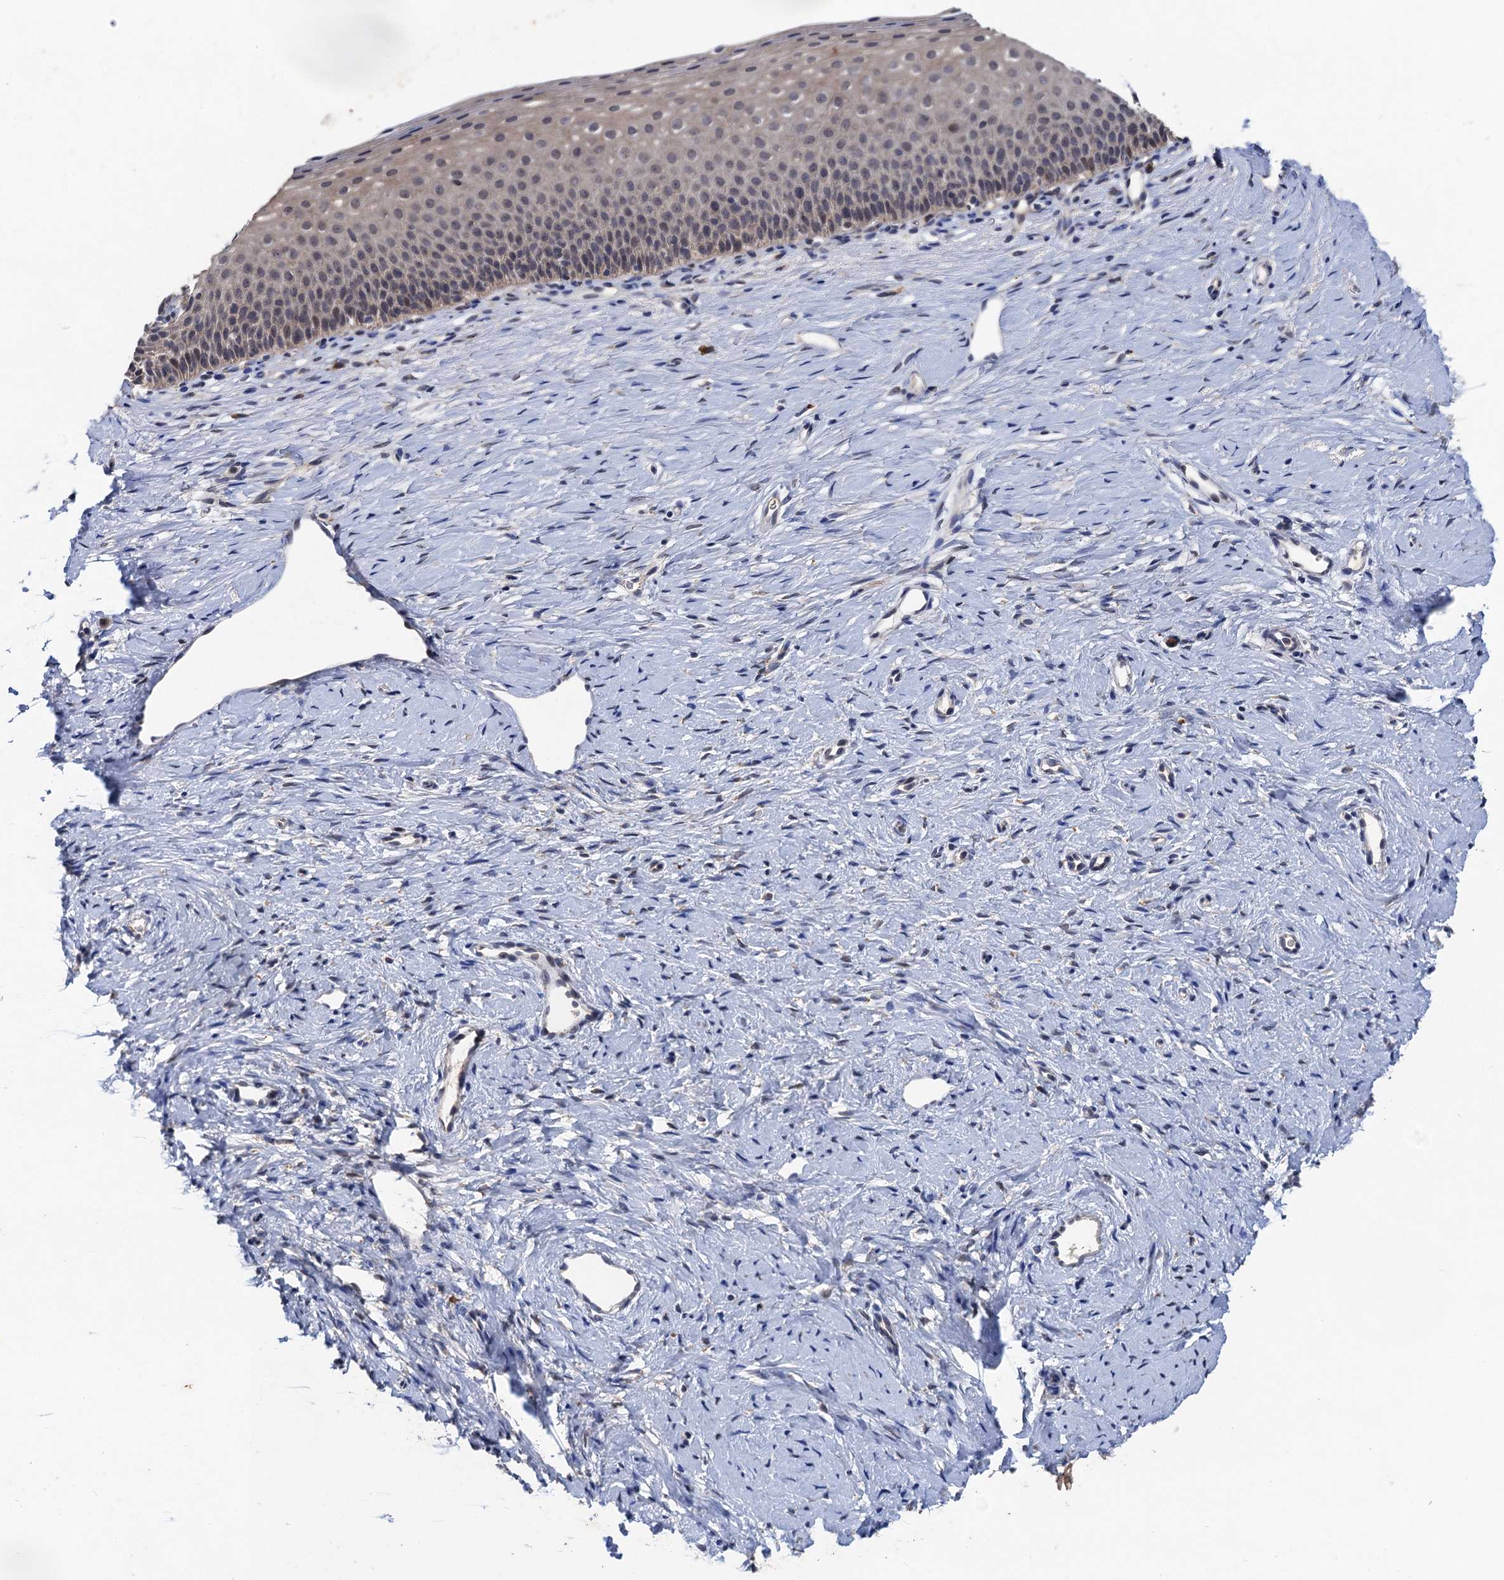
{"staining": {"intensity": "moderate", "quantity": "25%-75%", "location": "cytoplasmic/membranous"}, "tissue": "cervix", "cell_type": "Glandular cells", "image_type": "normal", "snomed": [{"axis": "morphology", "description": "Normal tissue, NOS"}, {"axis": "topography", "description": "Cervix"}], "caption": "Immunohistochemical staining of benign cervix displays medium levels of moderate cytoplasmic/membranous staining in about 25%-75% of glandular cells. The protein of interest is stained brown, and the nuclei are stained in blue (DAB IHC with brightfield microscopy, high magnification).", "gene": "TMEM39B", "patient": {"sex": "female", "age": 36}}